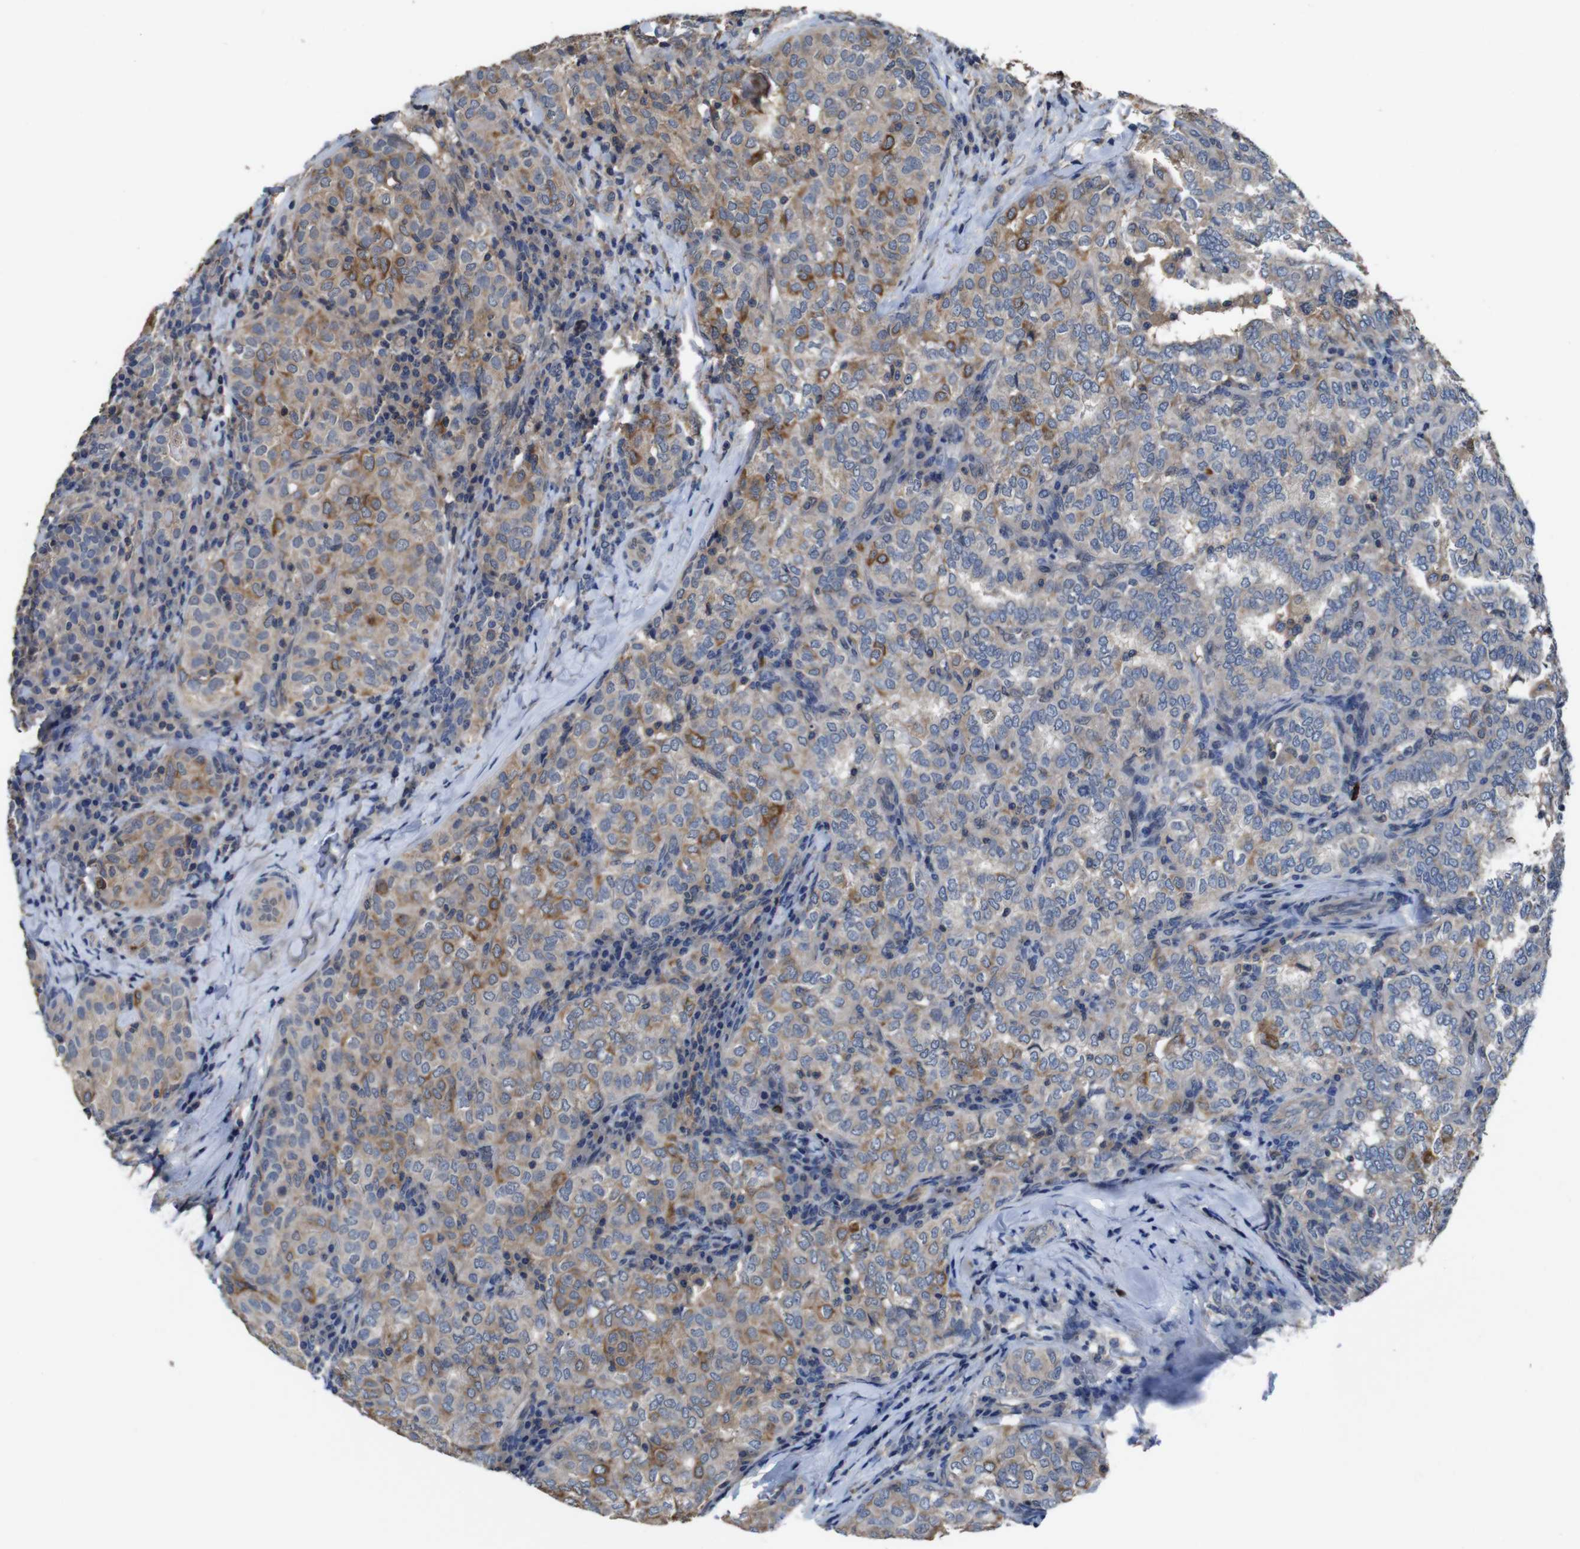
{"staining": {"intensity": "moderate", "quantity": ">75%", "location": "cytoplasmic/membranous"}, "tissue": "thyroid cancer", "cell_type": "Tumor cells", "image_type": "cancer", "snomed": [{"axis": "morphology", "description": "Papillary adenocarcinoma, NOS"}, {"axis": "topography", "description": "Thyroid gland"}], "caption": "This is a micrograph of immunohistochemistry staining of papillary adenocarcinoma (thyroid), which shows moderate positivity in the cytoplasmic/membranous of tumor cells.", "gene": "GLIPR1", "patient": {"sex": "female", "age": 30}}